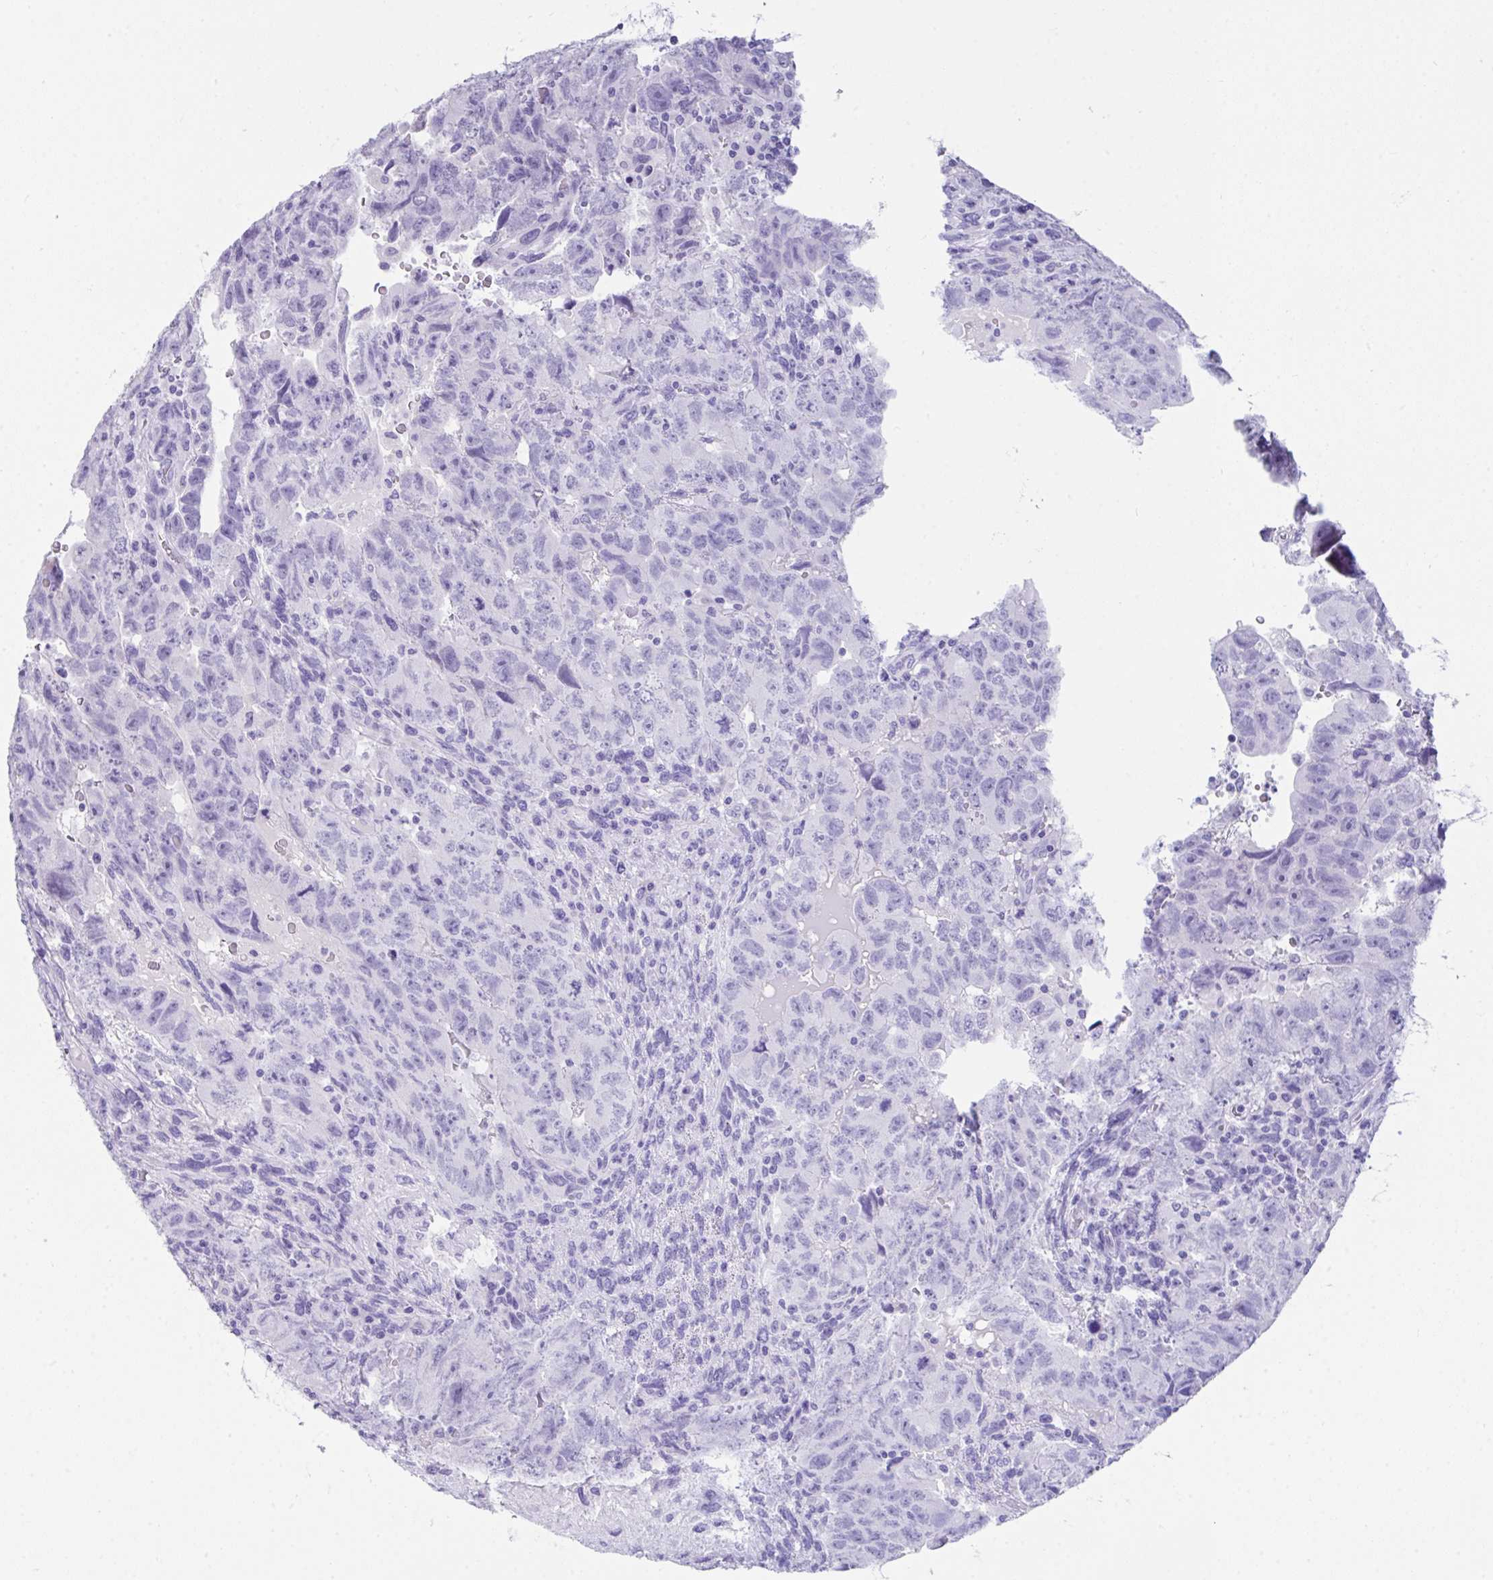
{"staining": {"intensity": "negative", "quantity": "none", "location": "none"}, "tissue": "testis cancer", "cell_type": "Tumor cells", "image_type": "cancer", "snomed": [{"axis": "morphology", "description": "Carcinoma, Embryonal, NOS"}, {"axis": "topography", "description": "Testis"}], "caption": "Human testis embryonal carcinoma stained for a protein using immunohistochemistry exhibits no positivity in tumor cells.", "gene": "LGALS4", "patient": {"sex": "male", "age": 24}}